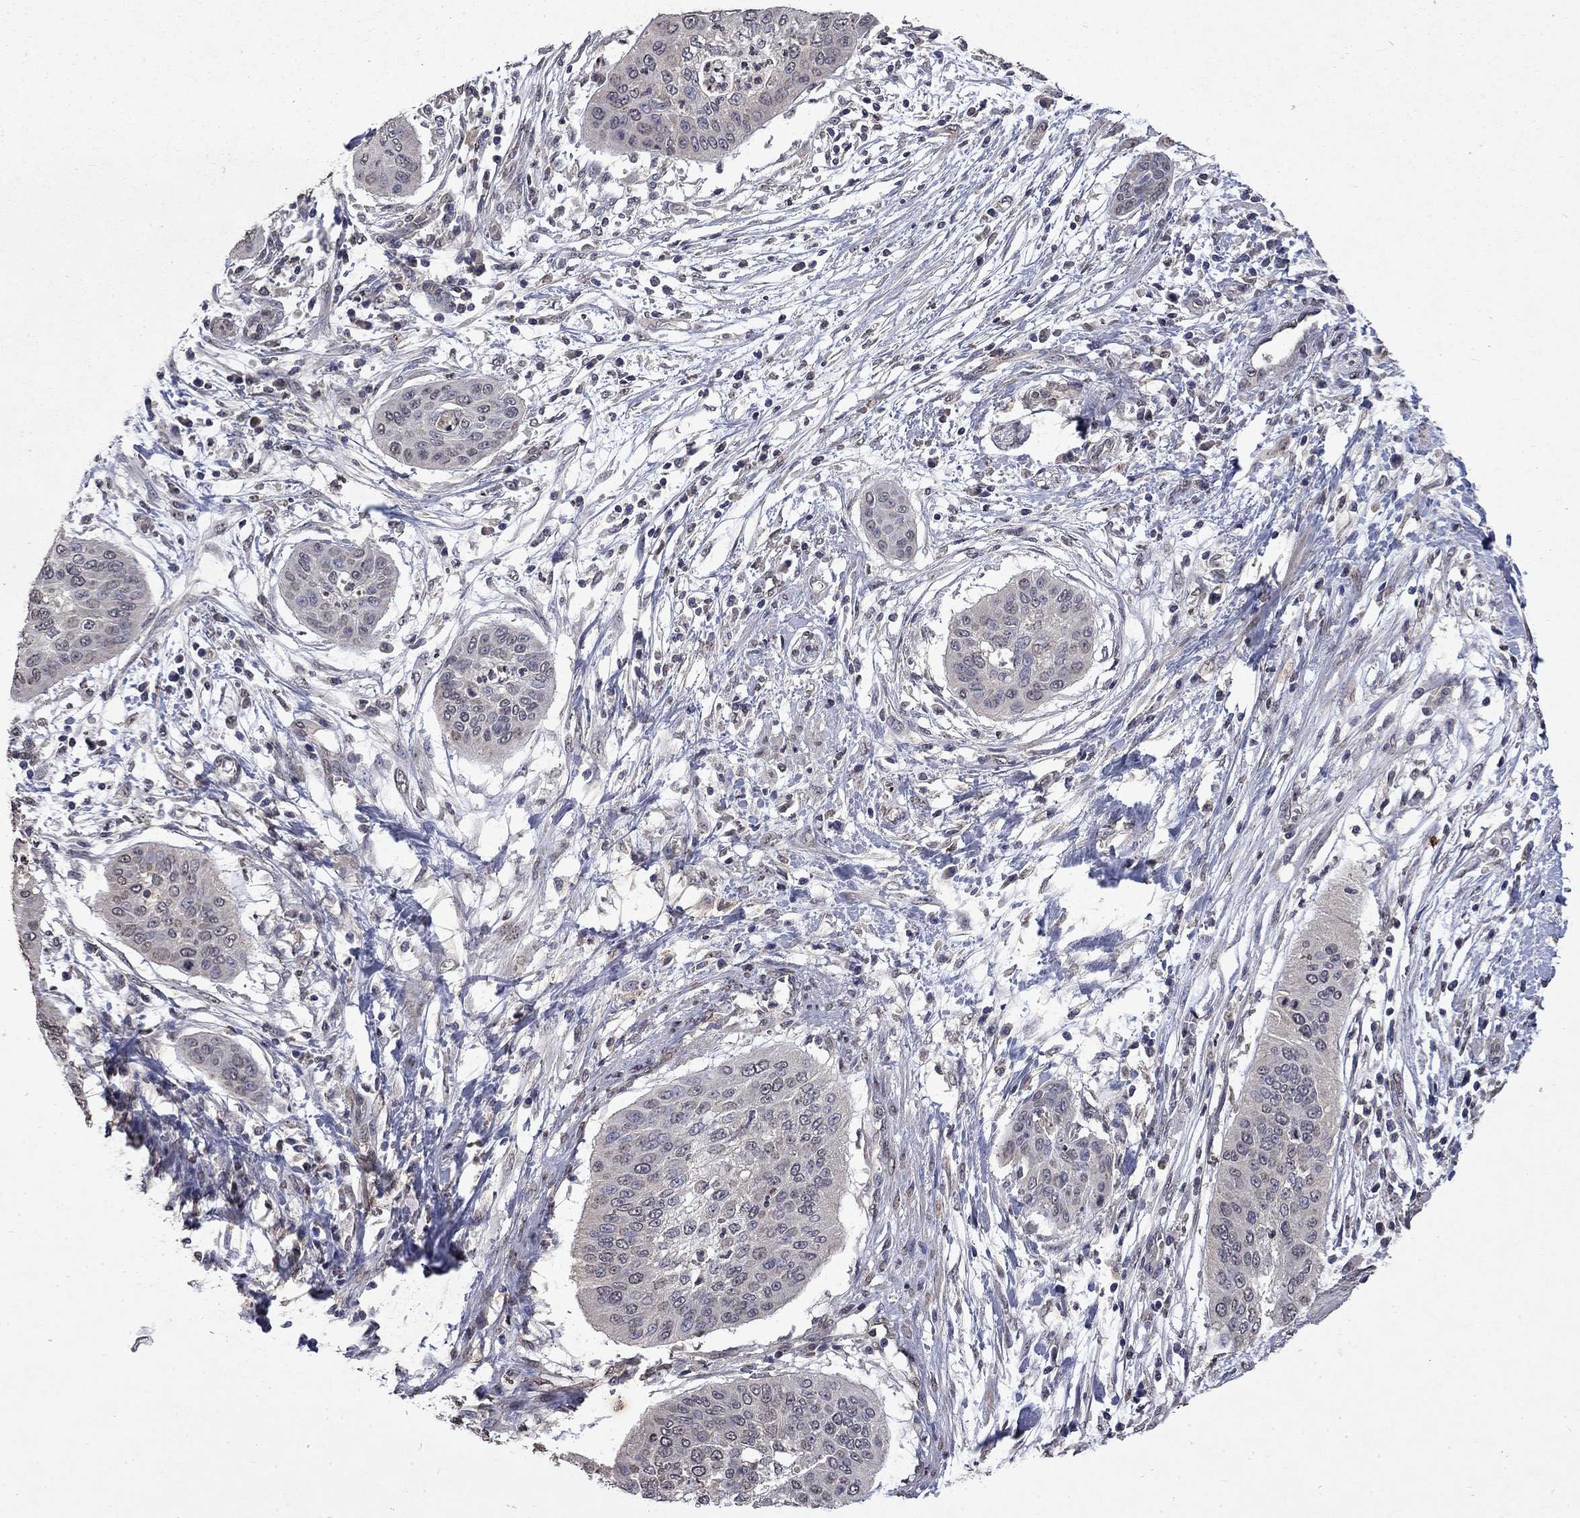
{"staining": {"intensity": "negative", "quantity": "none", "location": "none"}, "tissue": "cervical cancer", "cell_type": "Tumor cells", "image_type": "cancer", "snomed": [{"axis": "morphology", "description": "Squamous cell carcinoma, NOS"}, {"axis": "topography", "description": "Cervix"}], "caption": "Immunohistochemistry (IHC) of cervical squamous cell carcinoma demonstrates no expression in tumor cells.", "gene": "TTC38", "patient": {"sex": "female", "age": 39}}